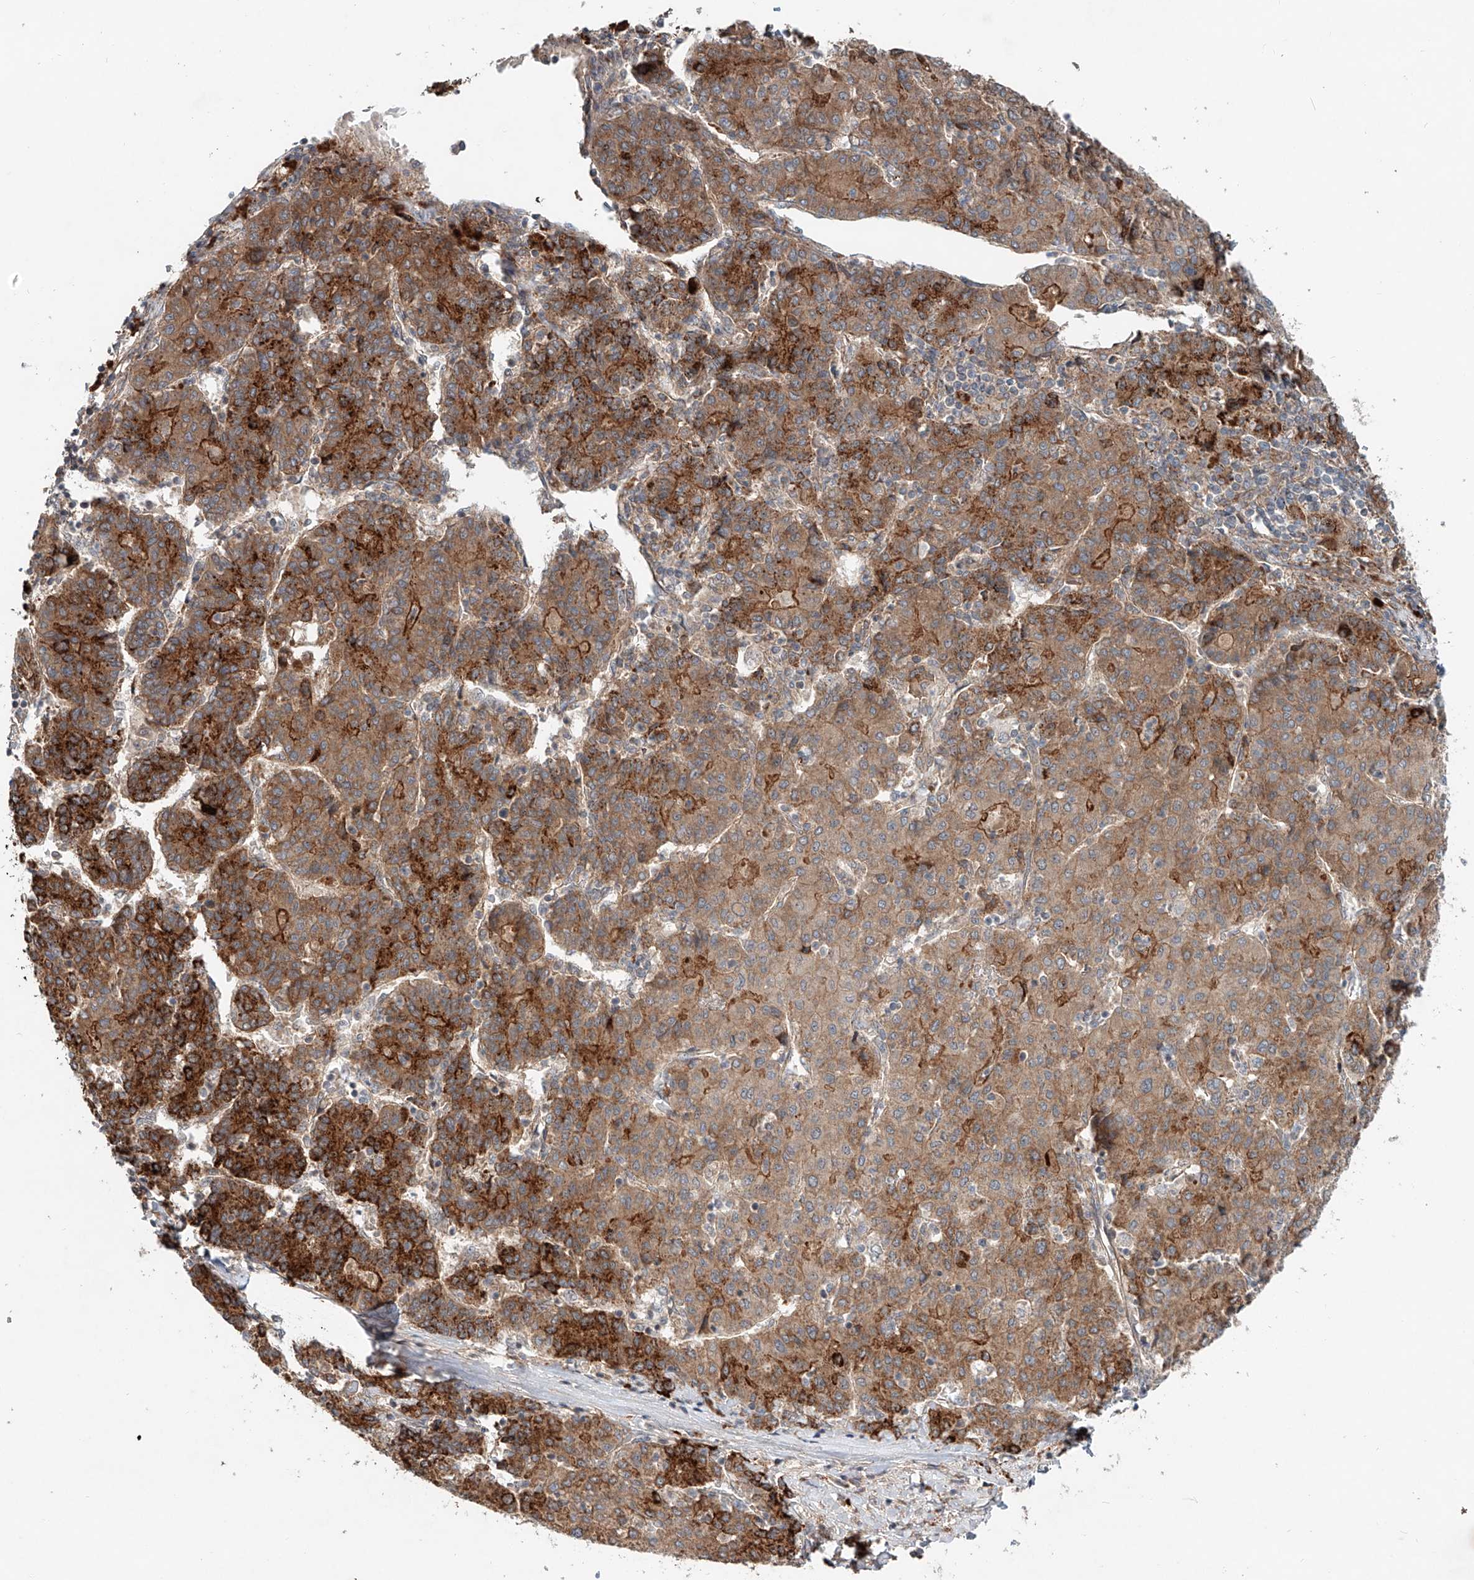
{"staining": {"intensity": "strong", "quantity": ">75%", "location": "cytoplasmic/membranous"}, "tissue": "liver cancer", "cell_type": "Tumor cells", "image_type": "cancer", "snomed": [{"axis": "morphology", "description": "Carcinoma, Hepatocellular, NOS"}, {"axis": "topography", "description": "Liver"}], "caption": "Human liver cancer stained with a brown dye reveals strong cytoplasmic/membranous positive expression in approximately >75% of tumor cells.", "gene": "IER5", "patient": {"sex": "male", "age": 65}}